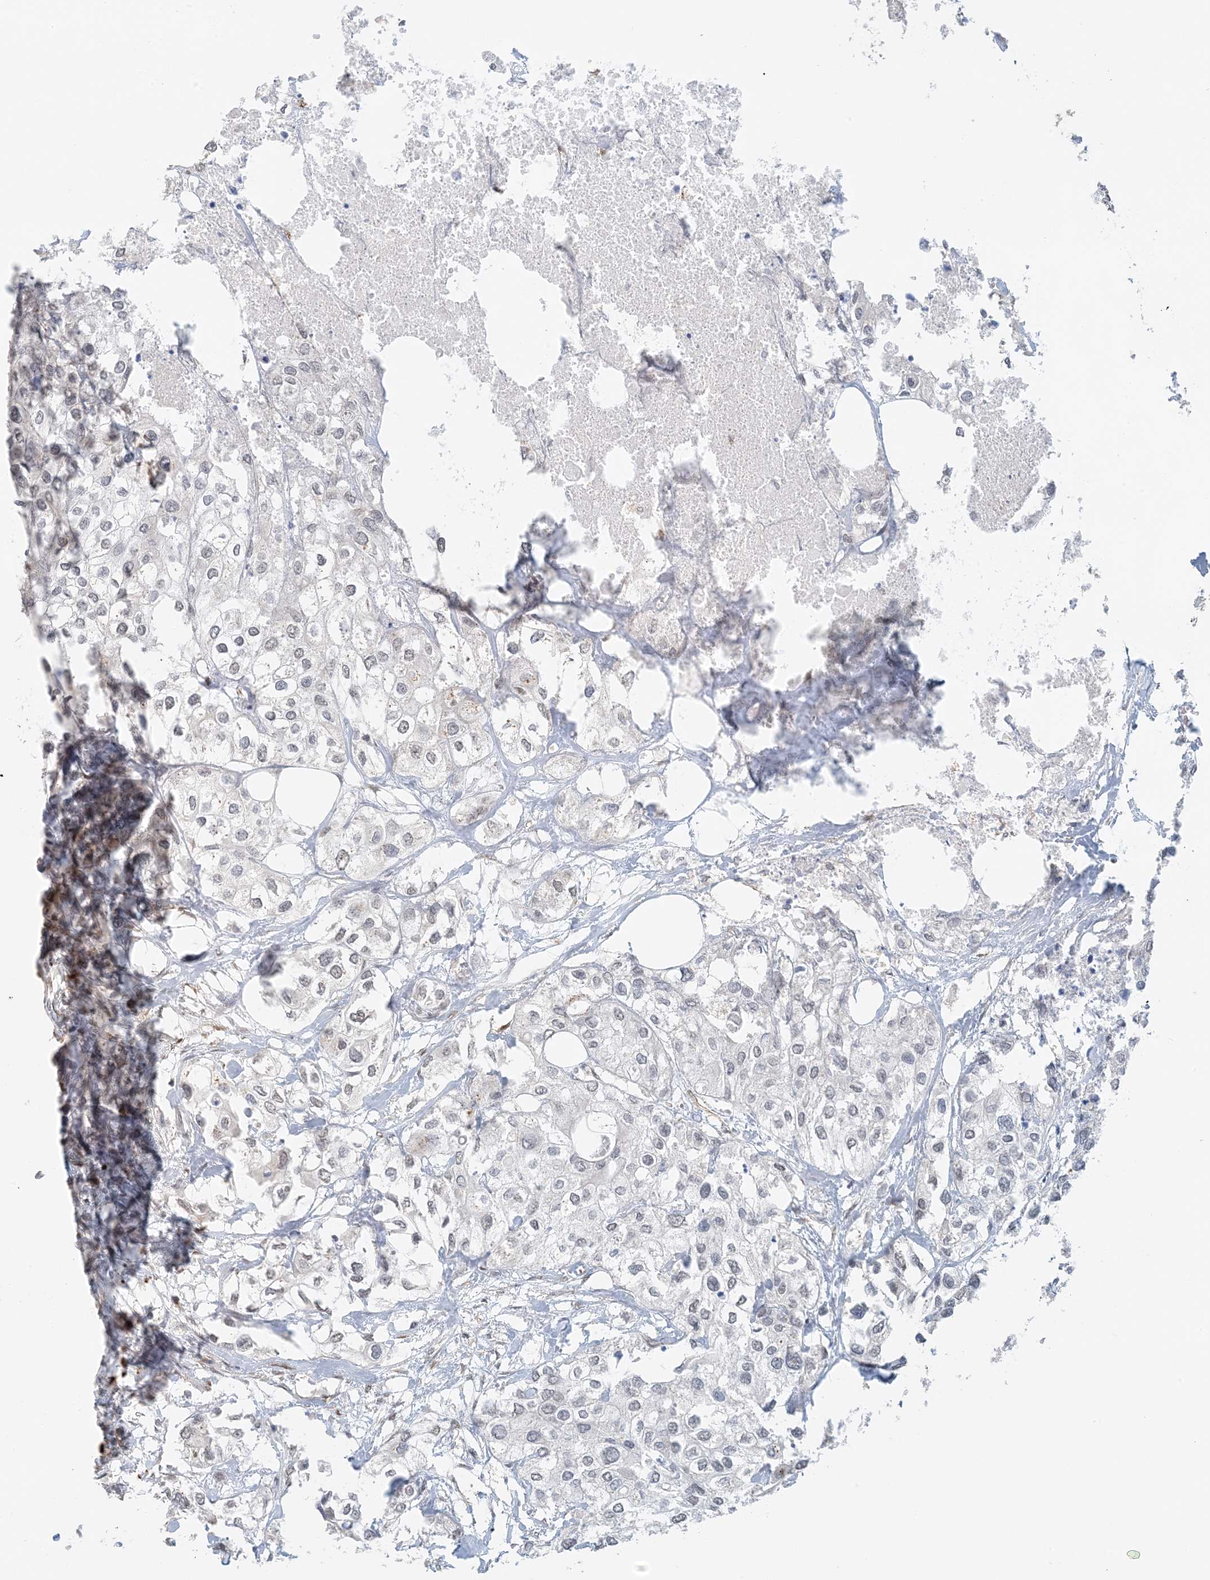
{"staining": {"intensity": "negative", "quantity": "none", "location": "none"}, "tissue": "urothelial cancer", "cell_type": "Tumor cells", "image_type": "cancer", "snomed": [{"axis": "morphology", "description": "Urothelial carcinoma, High grade"}, {"axis": "topography", "description": "Urinary bladder"}], "caption": "An immunohistochemistry micrograph of urothelial cancer is shown. There is no staining in tumor cells of urothelial cancer.", "gene": "ZCCHC4", "patient": {"sex": "male", "age": 64}}